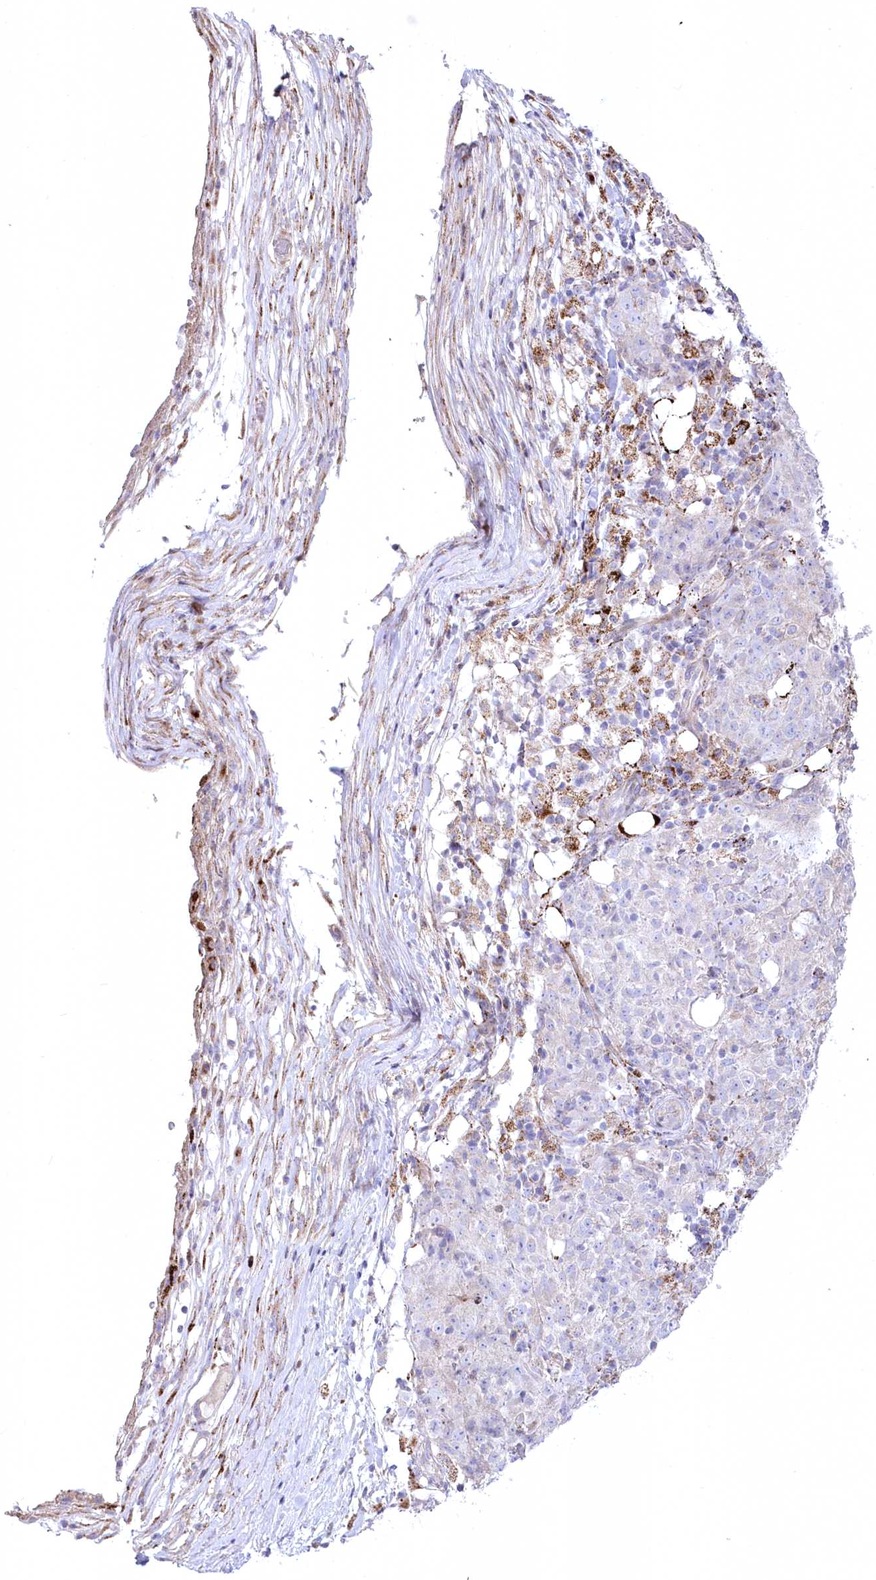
{"staining": {"intensity": "negative", "quantity": "none", "location": "none"}, "tissue": "ovarian cancer", "cell_type": "Tumor cells", "image_type": "cancer", "snomed": [{"axis": "morphology", "description": "Carcinoma, endometroid"}, {"axis": "topography", "description": "Ovary"}], "caption": "Immunohistochemistry photomicrograph of human ovarian endometroid carcinoma stained for a protein (brown), which displays no positivity in tumor cells.", "gene": "CEP164", "patient": {"sex": "female", "age": 42}}